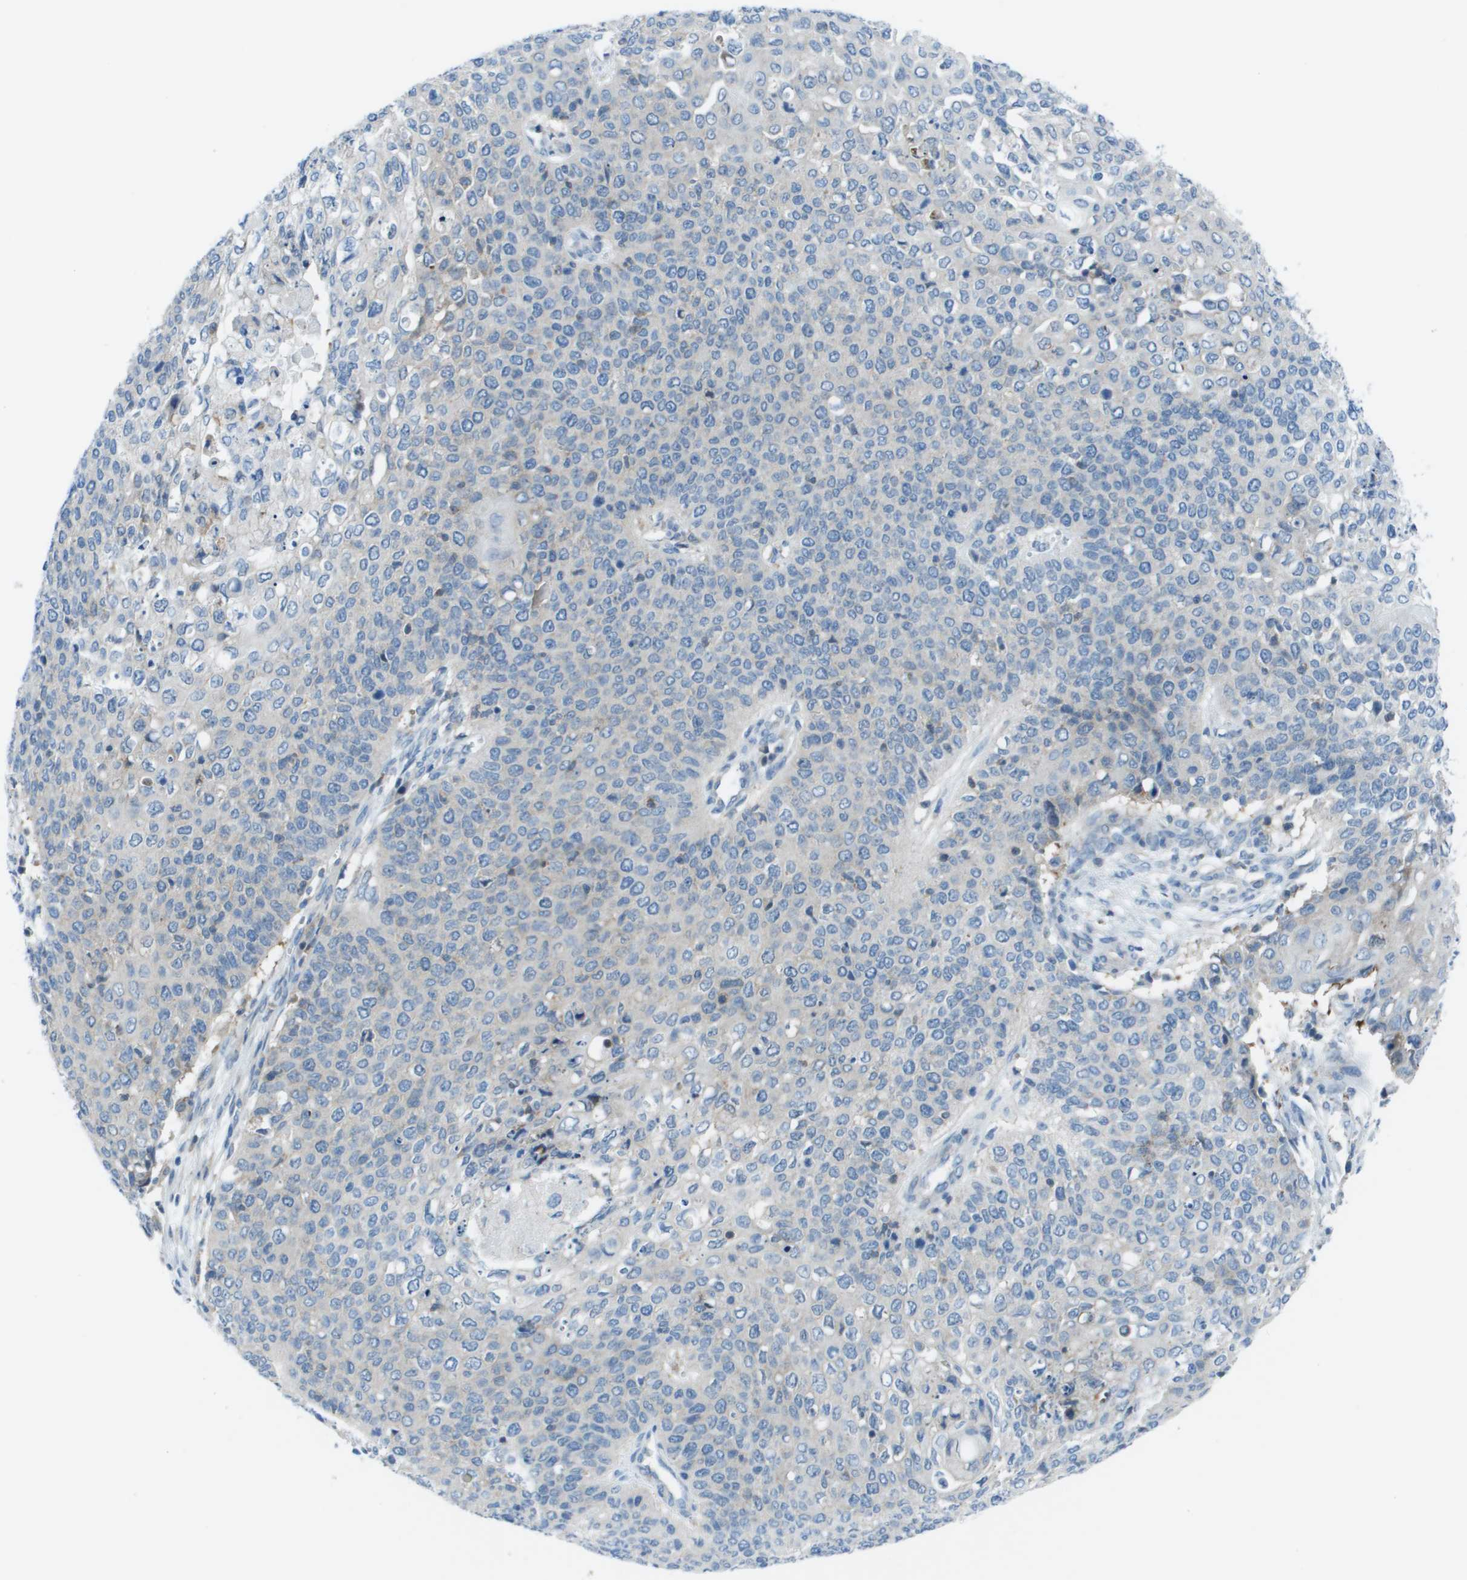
{"staining": {"intensity": "negative", "quantity": "none", "location": "none"}, "tissue": "cervical cancer", "cell_type": "Tumor cells", "image_type": "cancer", "snomed": [{"axis": "morphology", "description": "Squamous cell carcinoma, NOS"}, {"axis": "topography", "description": "Cervix"}], "caption": "This histopathology image is of cervical squamous cell carcinoma stained with immunohistochemistry to label a protein in brown with the nuclei are counter-stained blue. There is no positivity in tumor cells.", "gene": "STIP1", "patient": {"sex": "female", "age": 39}}